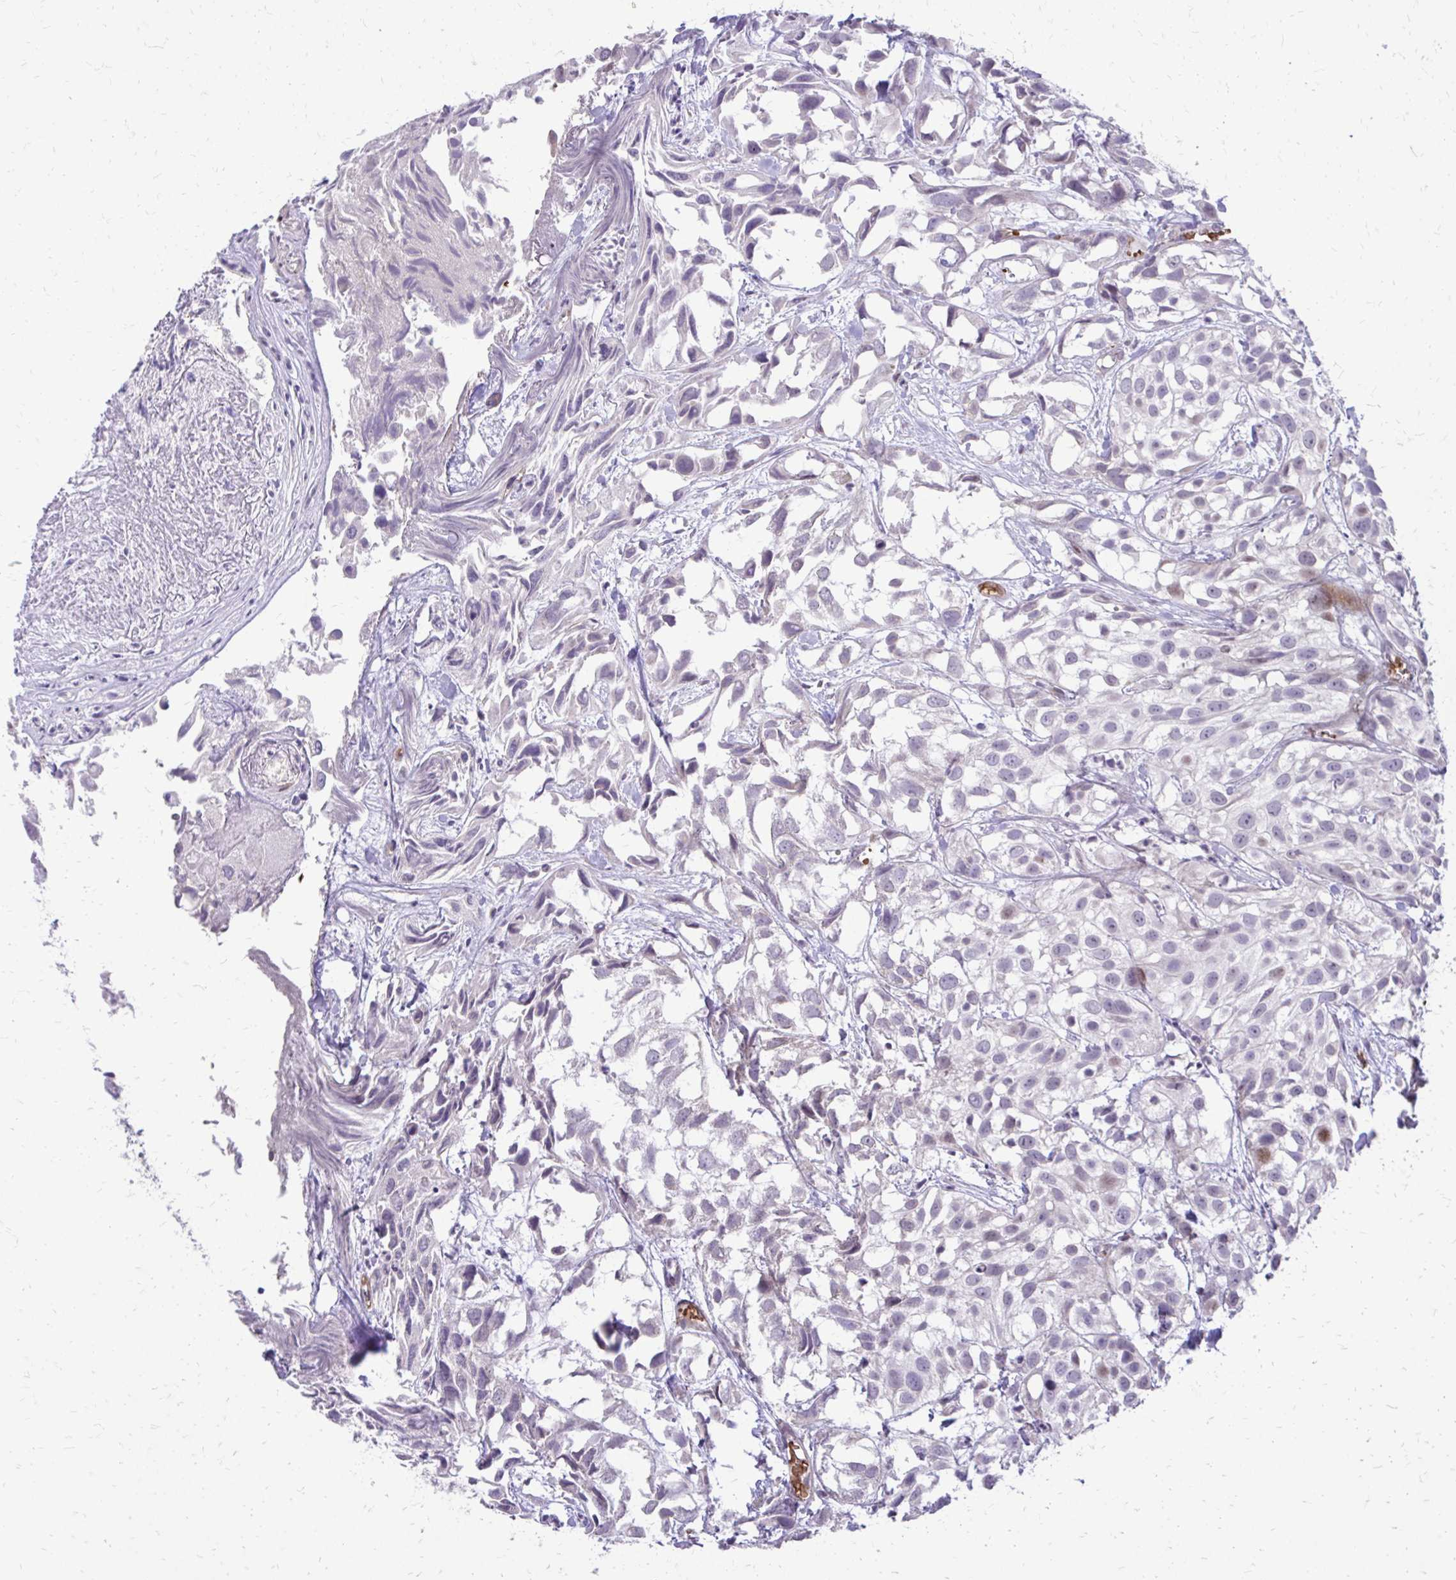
{"staining": {"intensity": "negative", "quantity": "none", "location": "none"}, "tissue": "urothelial cancer", "cell_type": "Tumor cells", "image_type": "cancer", "snomed": [{"axis": "morphology", "description": "Urothelial carcinoma, High grade"}, {"axis": "topography", "description": "Urinary bladder"}], "caption": "Photomicrograph shows no protein positivity in tumor cells of urothelial carcinoma (high-grade) tissue.", "gene": "FUNDC2", "patient": {"sex": "male", "age": 56}}